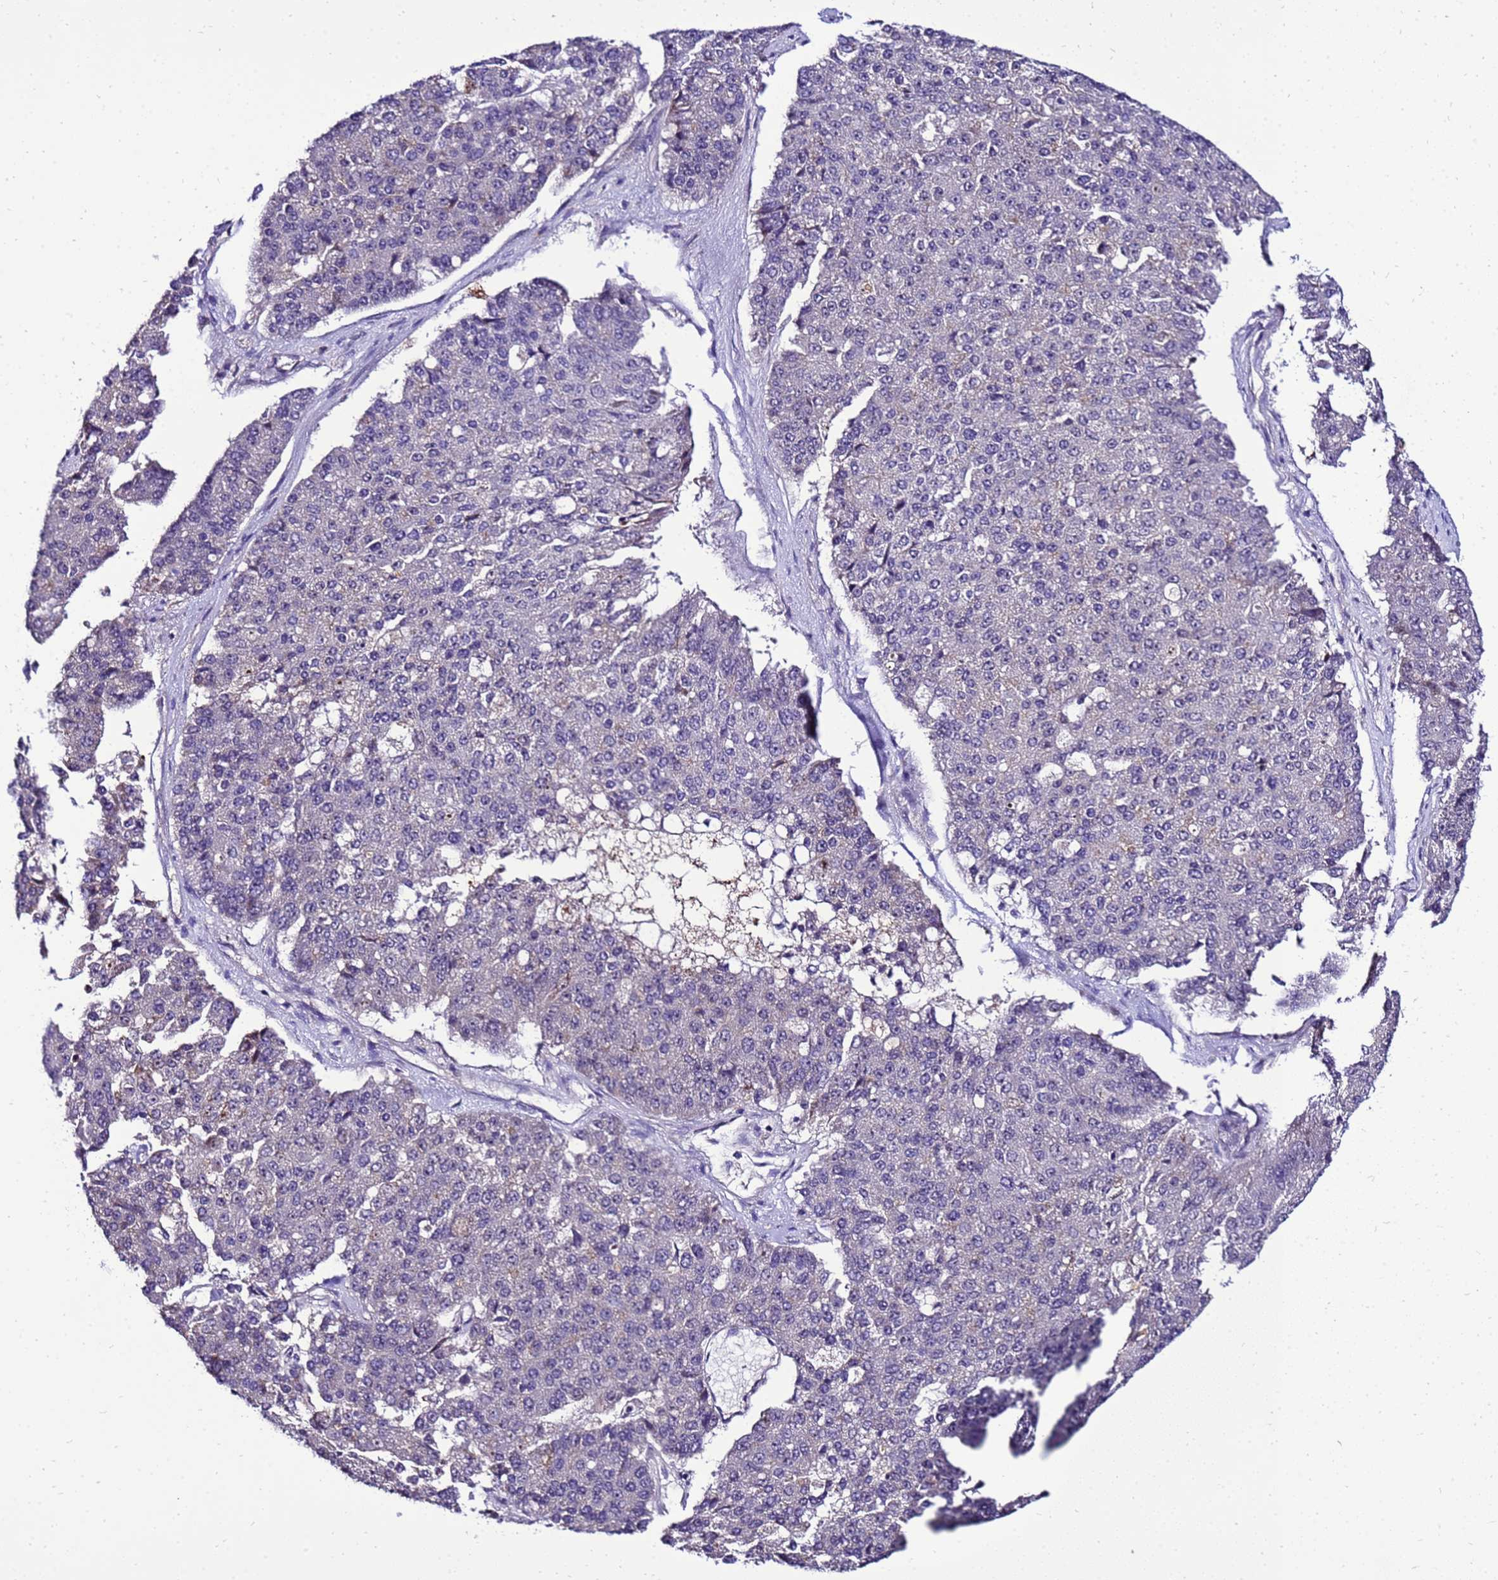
{"staining": {"intensity": "negative", "quantity": "none", "location": "none"}, "tissue": "pancreatic cancer", "cell_type": "Tumor cells", "image_type": "cancer", "snomed": [{"axis": "morphology", "description": "Adenocarcinoma, NOS"}, {"axis": "topography", "description": "Pancreas"}], "caption": "Micrograph shows no protein staining in tumor cells of adenocarcinoma (pancreatic) tissue.", "gene": "C19orf47", "patient": {"sex": "male", "age": 50}}